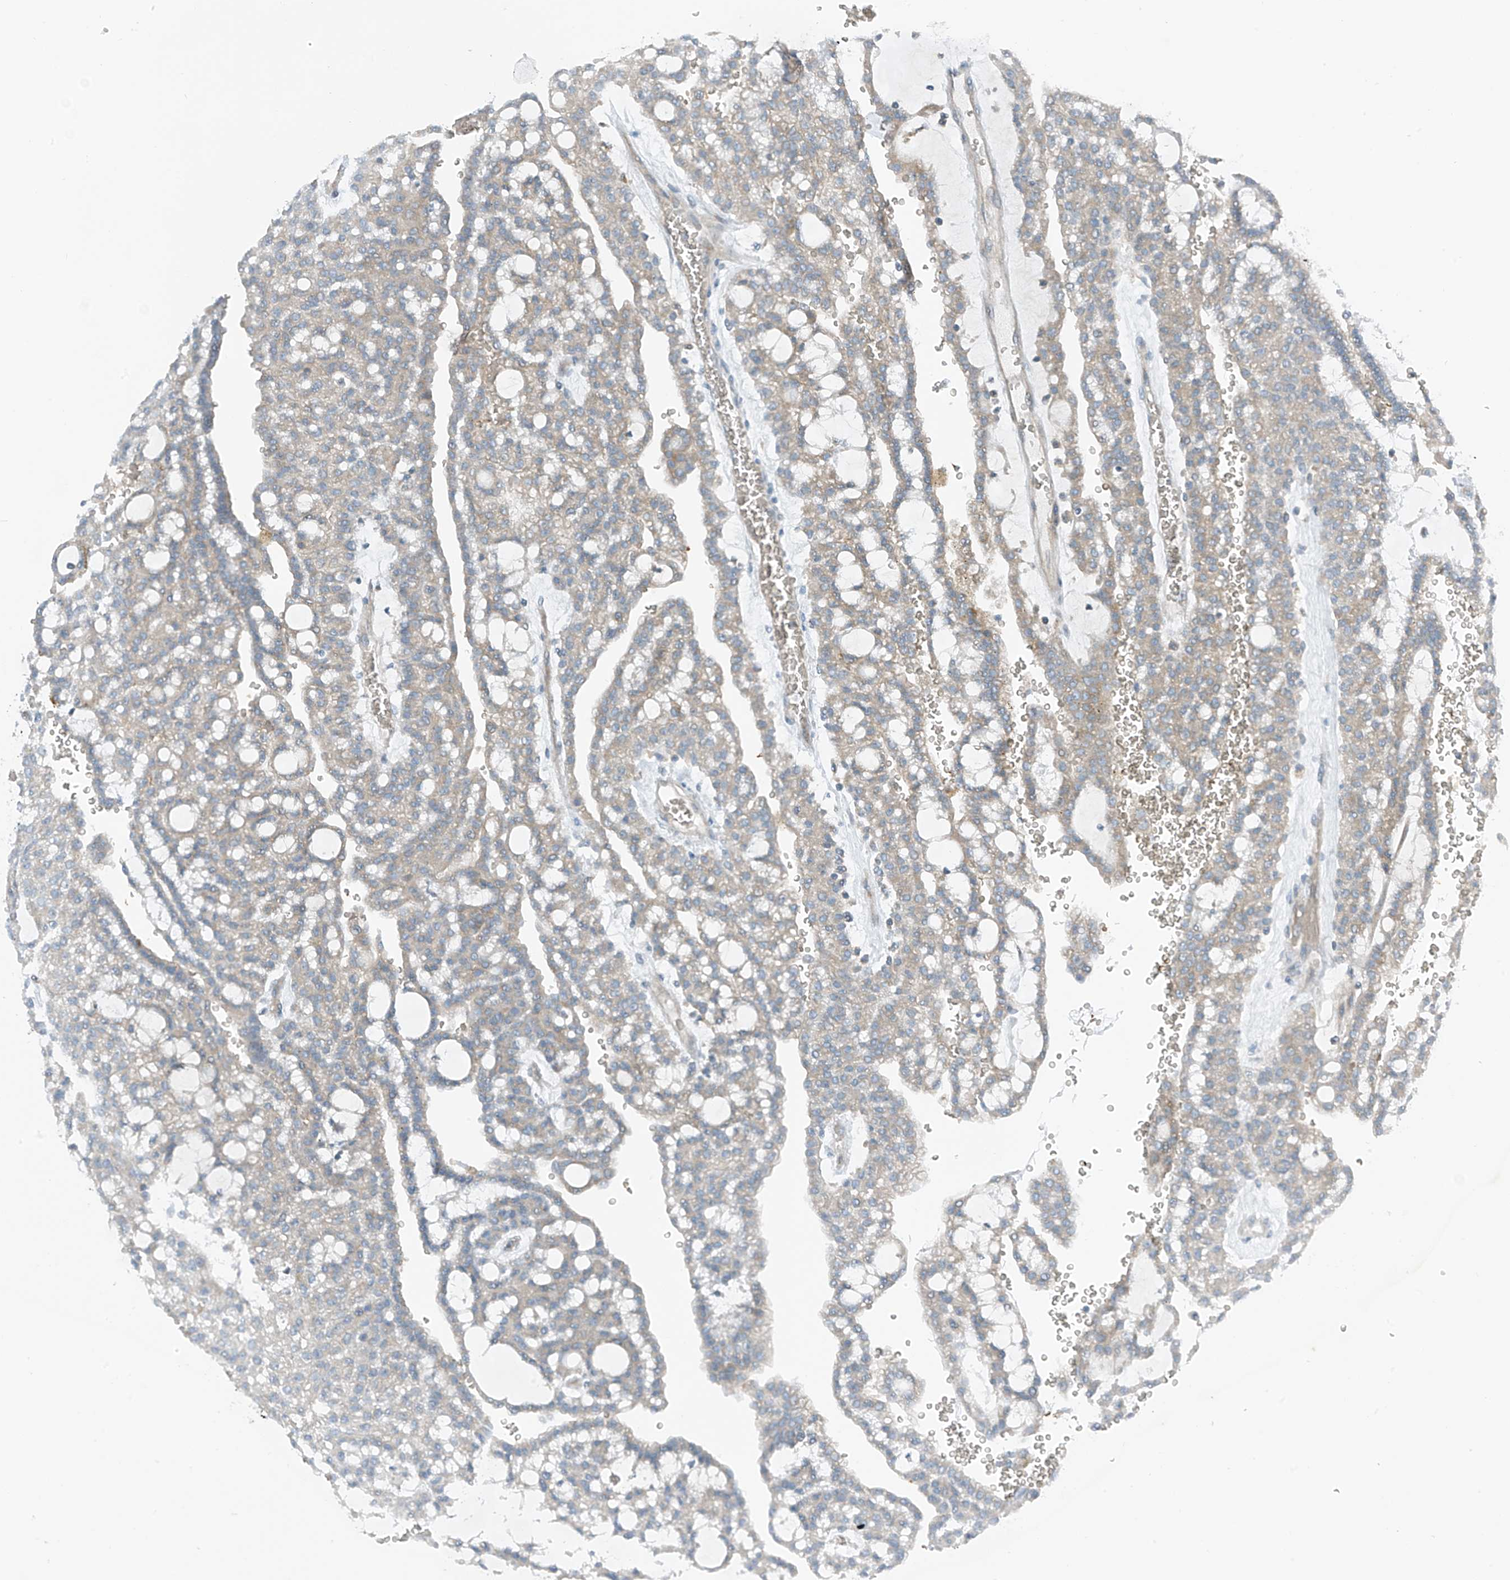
{"staining": {"intensity": "weak", "quantity": "<25%", "location": "cytoplasmic/membranous"}, "tissue": "renal cancer", "cell_type": "Tumor cells", "image_type": "cancer", "snomed": [{"axis": "morphology", "description": "Adenocarcinoma, NOS"}, {"axis": "topography", "description": "Kidney"}], "caption": "DAB immunohistochemical staining of human adenocarcinoma (renal) displays no significant positivity in tumor cells.", "gene": "SLC12A6", "patient": {"sex": "male", "age": 63}}